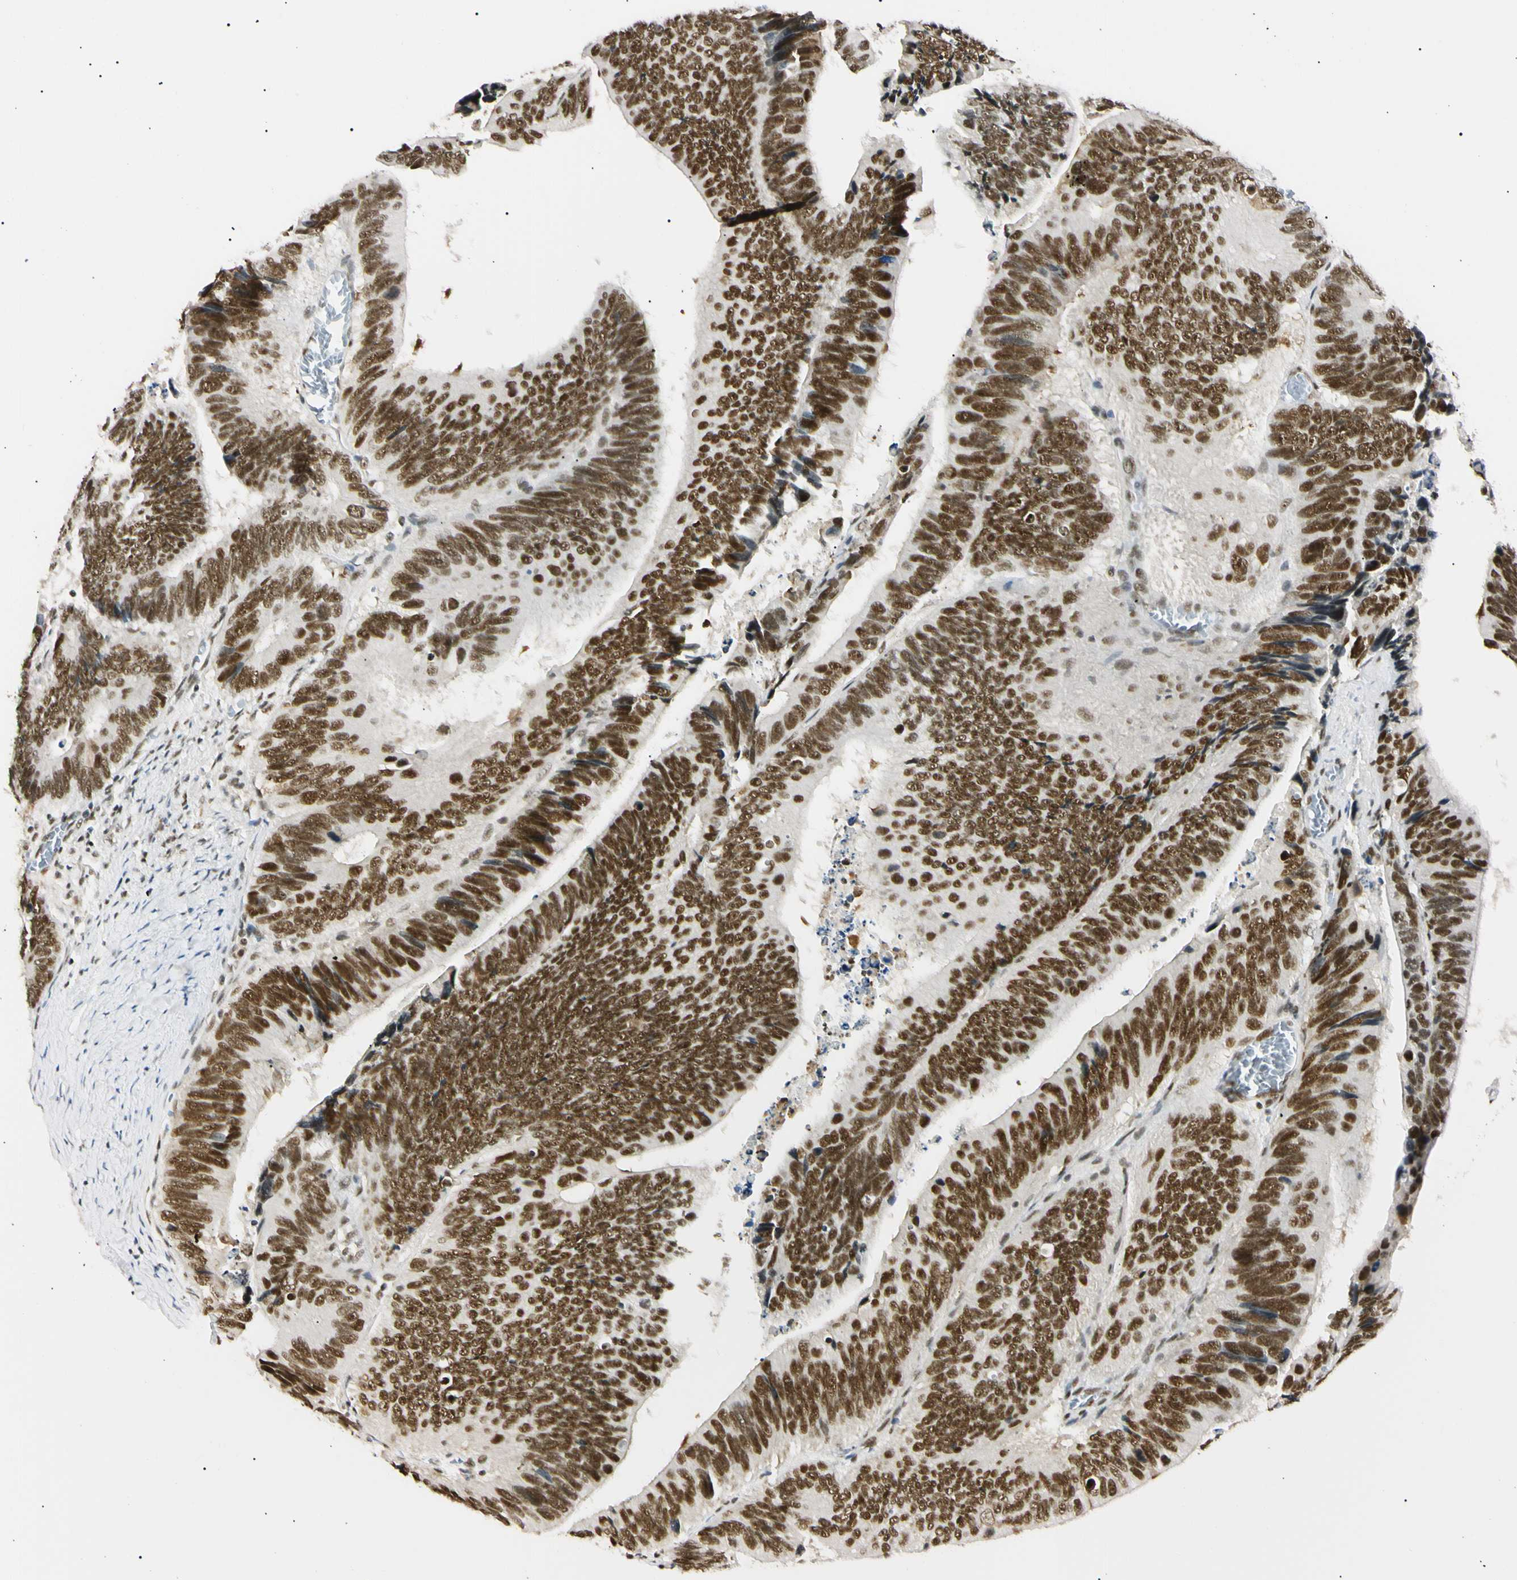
{"staining": {"intensity": "strong", "quantity": ">75%", "location": "nuclear"}, "tissue": "colorectal cancer", "cell_type": "Tumor cells", "image_type": "cancer", "snomed": [{"axis": "morphology", "description": "Adenocarcinoma, NOS"}, {"axis": "topography", "description": "Colon"}], "caption": "Approximately >75% of tumor cells in human colorectal cancer reveal strong nuclear protein positivity as visualized by brown immunohistochemical staining.", "gene": "ZNF134", "patient": {"sex": "male", "age": 72}}